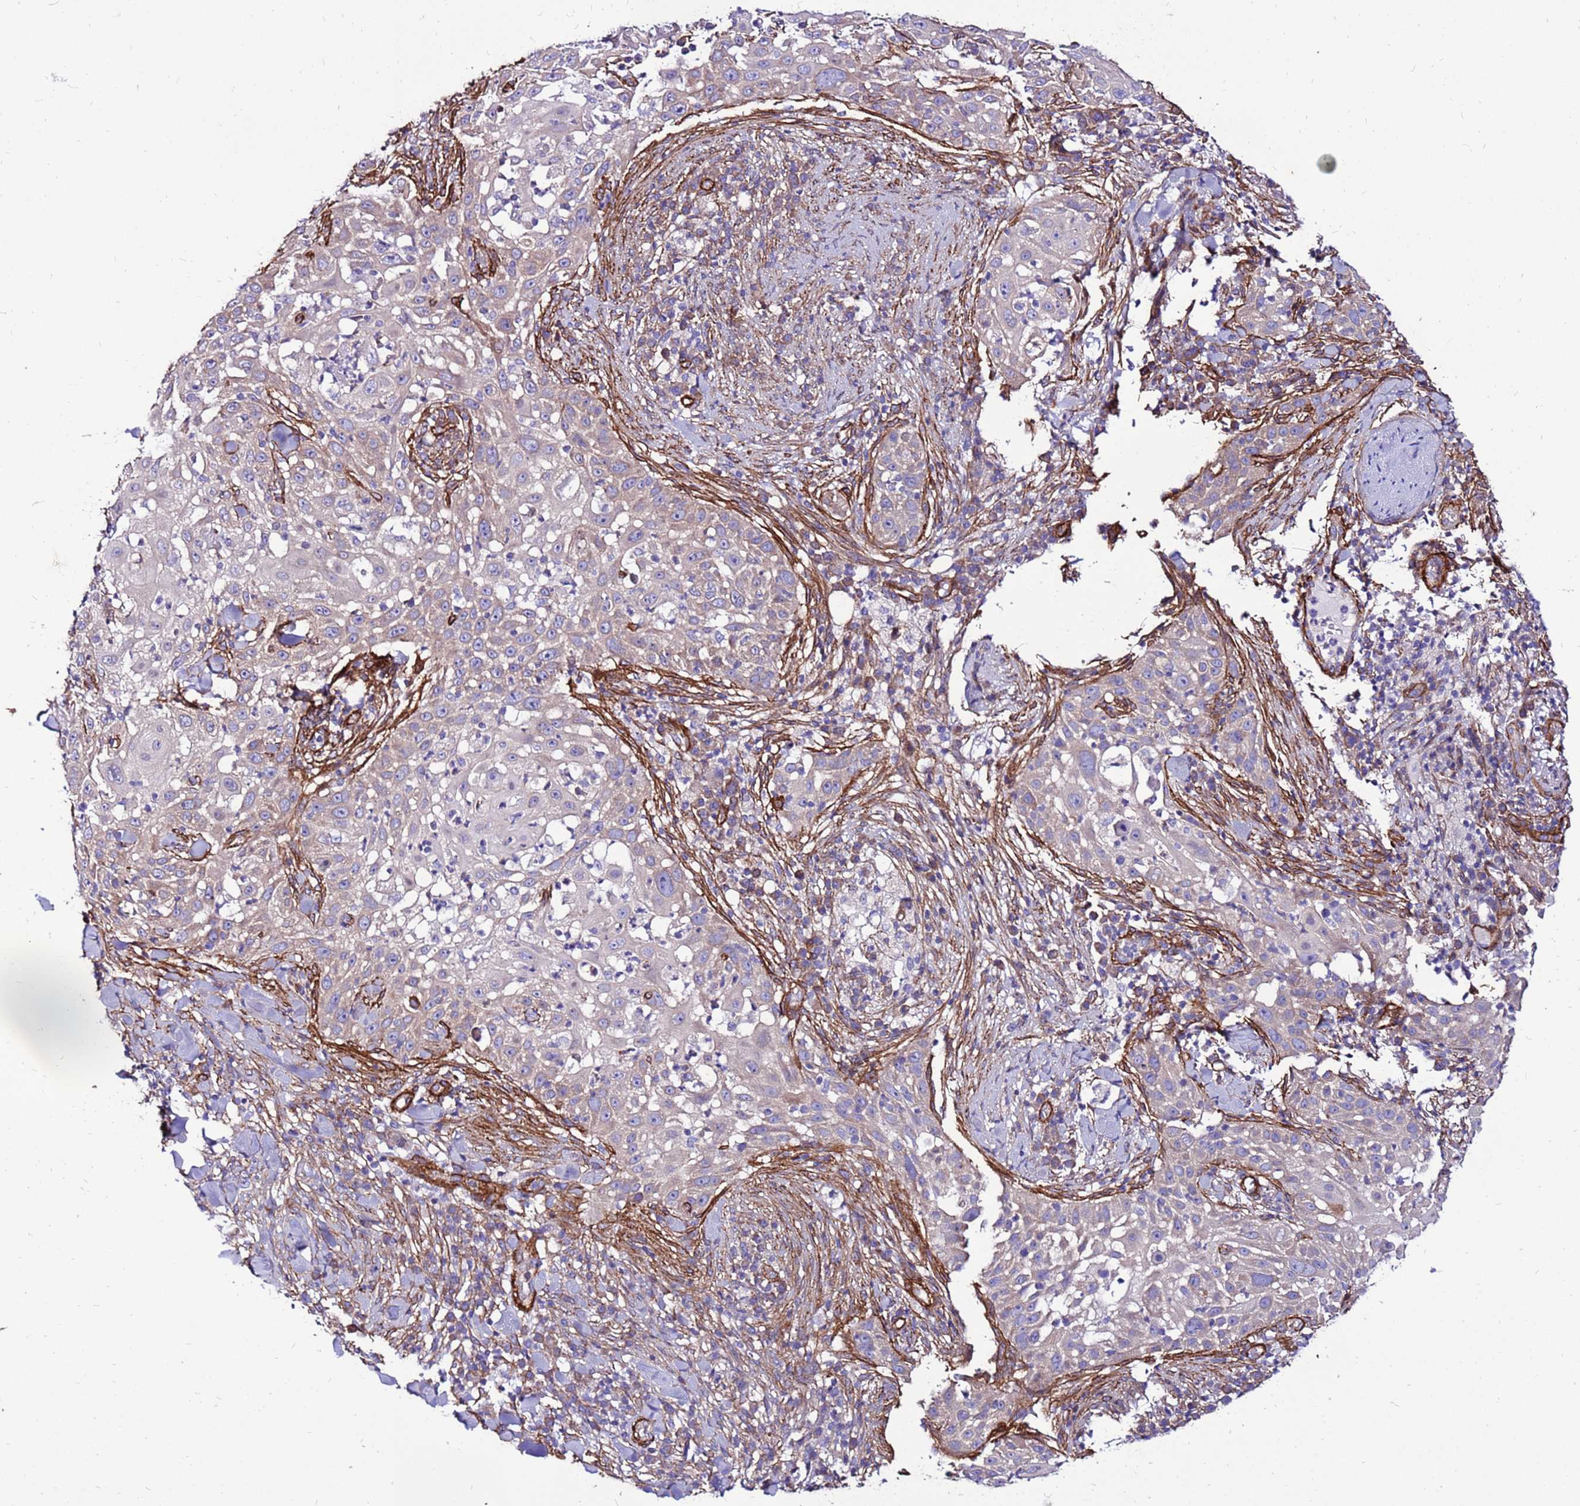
{"staining": {"intensity": "negative", "quantity": "none", "location": "none"}, "tissue": "skin cancer", "cell_type": "Tumor cells", "image_type": "cancer", "snomed": [{"axis": "morphology", "description": "Squamous cell carcinoma, NOS"}, {"axis": "topography", "description": "Skin"}], "caption": "Skin cancer (squamous cell carcinoma) was stained to show a protein in brown. There is no significant positivity in tumor cells.", "gene": "EI24", "patient": {"sex": "female", "age": 44}}